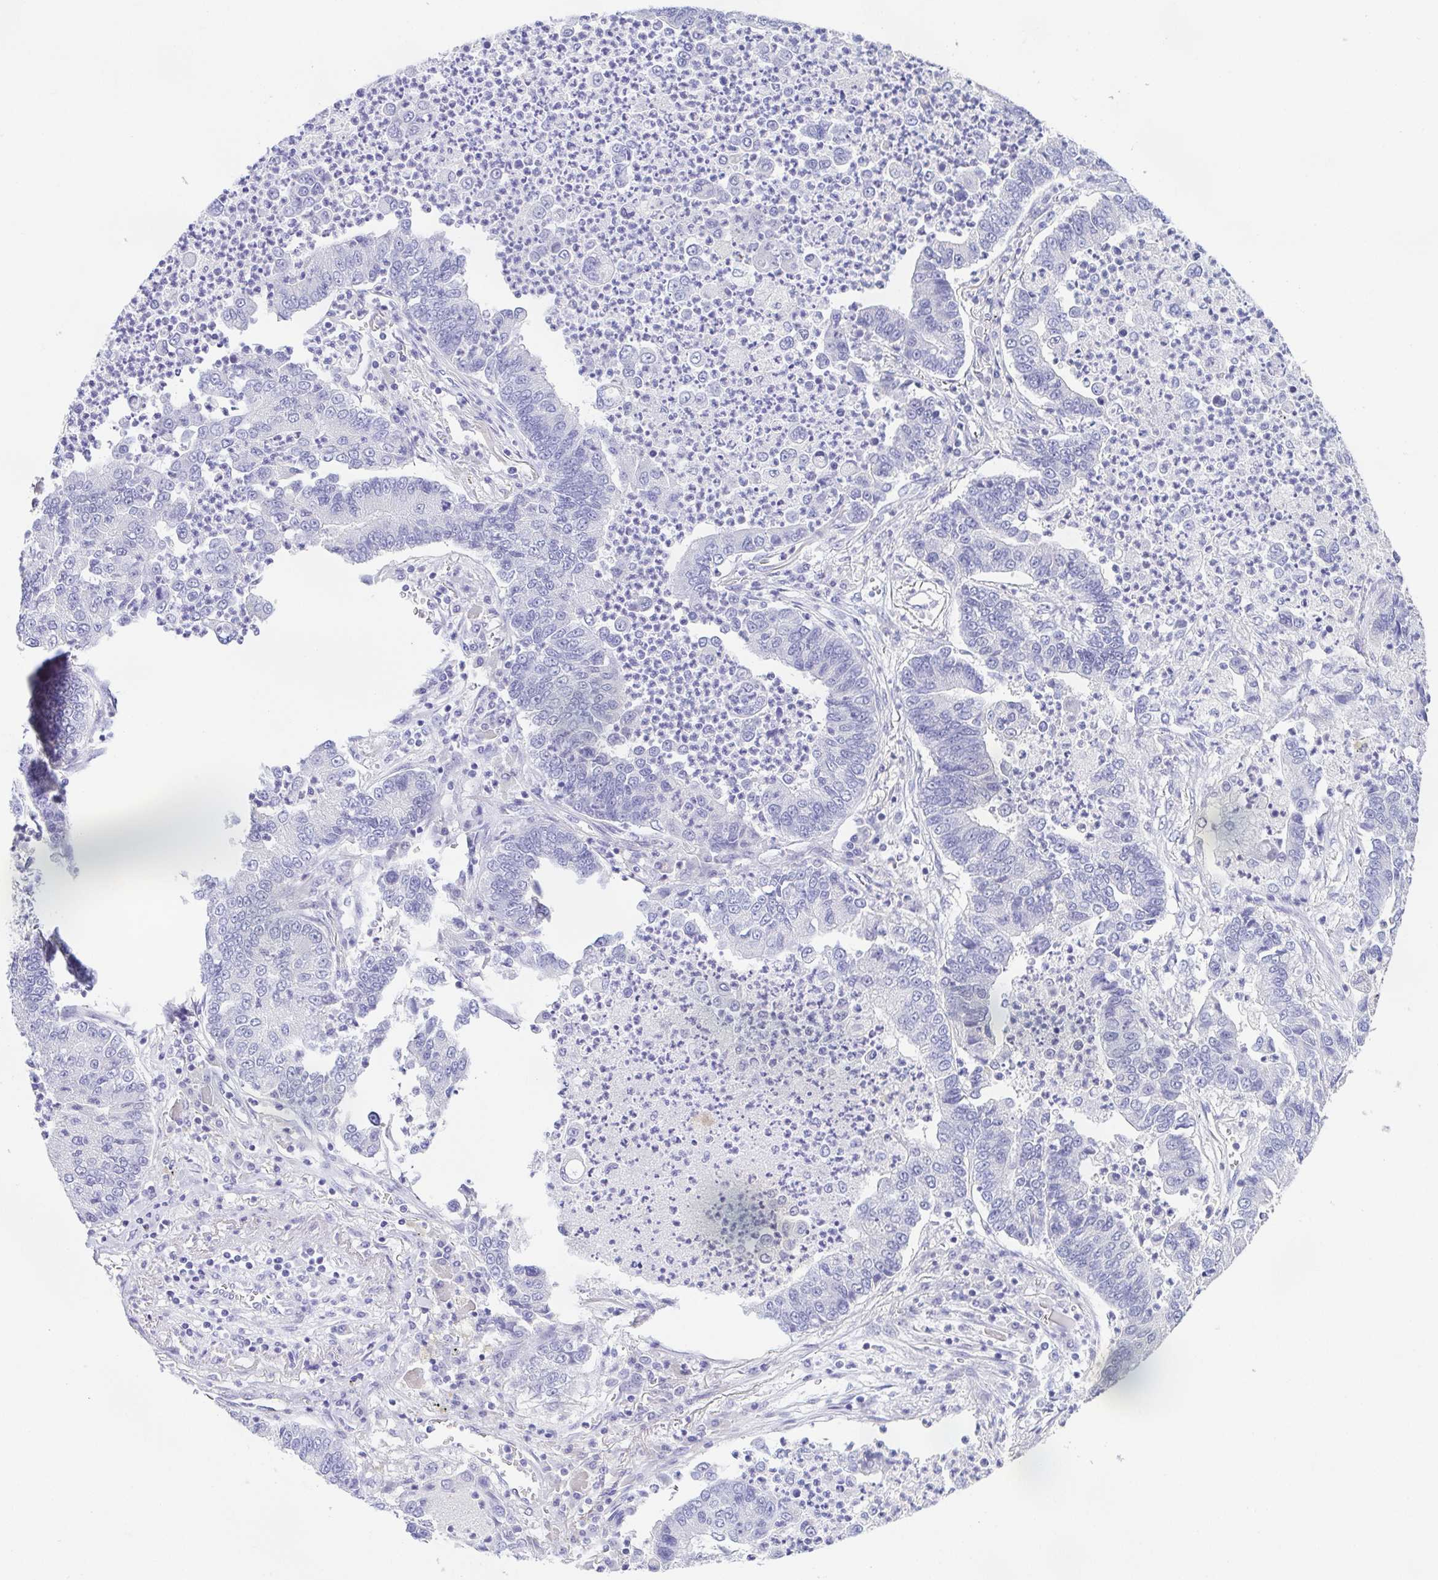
{"staining": {"intensity": "negative", "quantity": "none", "location": "none"}, "tissue": "lung cancer", "cell_type": "Tumor cells", "image_type": "cancer", "snomed": [{"axis": "morphology", "description": "Adenocarcinoma, NOS"}, {"axis": "topography", "description": "Lung"}], "caption": "IHC histopathology image of lung adenocarcinoma stained for a protein (brown), which demonstrates no expression in tumor cells. (IHC, brightfield microscopy, high magnification).", "gene": "HAPLN2", "patient": {"sex": "female", "age": 57}}